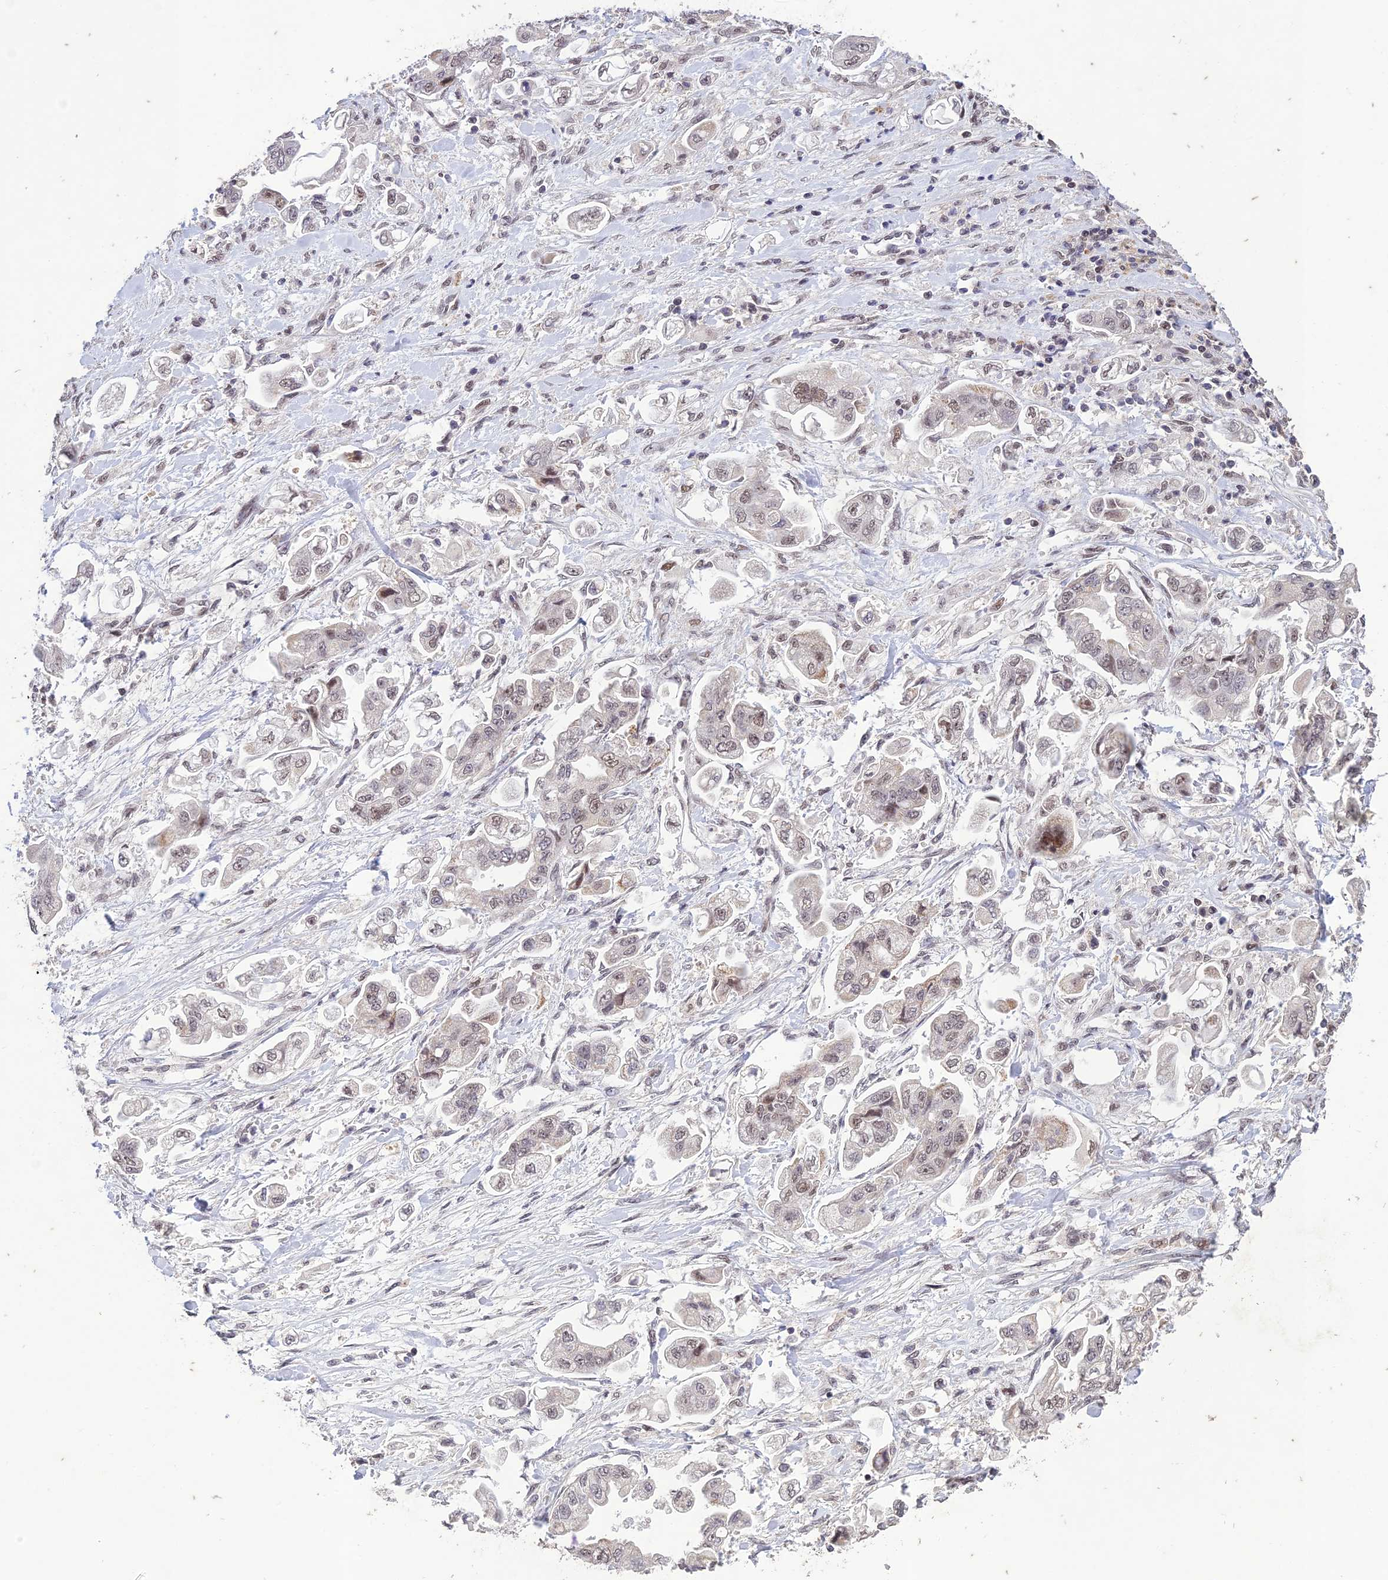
{"staining": {"intensity": "moderate", "quantity": "<25%", "location": "nuclear"}, "tissue": "stomach cancer", "cell_type": "Tumor cells", "image_type": "cancer", "snomed": [{"axis": "morphology", "description": "Adenocarcinoma, NOS"}, {"axis": "topography", "description": "Stomach"}], "caption": "Stomach cancer was stained to show a protein in brown. There is low levels of moderate nuclear positivity in about <25% of tumor cells. (DAB = brown stain, brightfield microscopy at high magnification).", "gene": "POP4", "patient": {"sex": "male", "age": 62}}